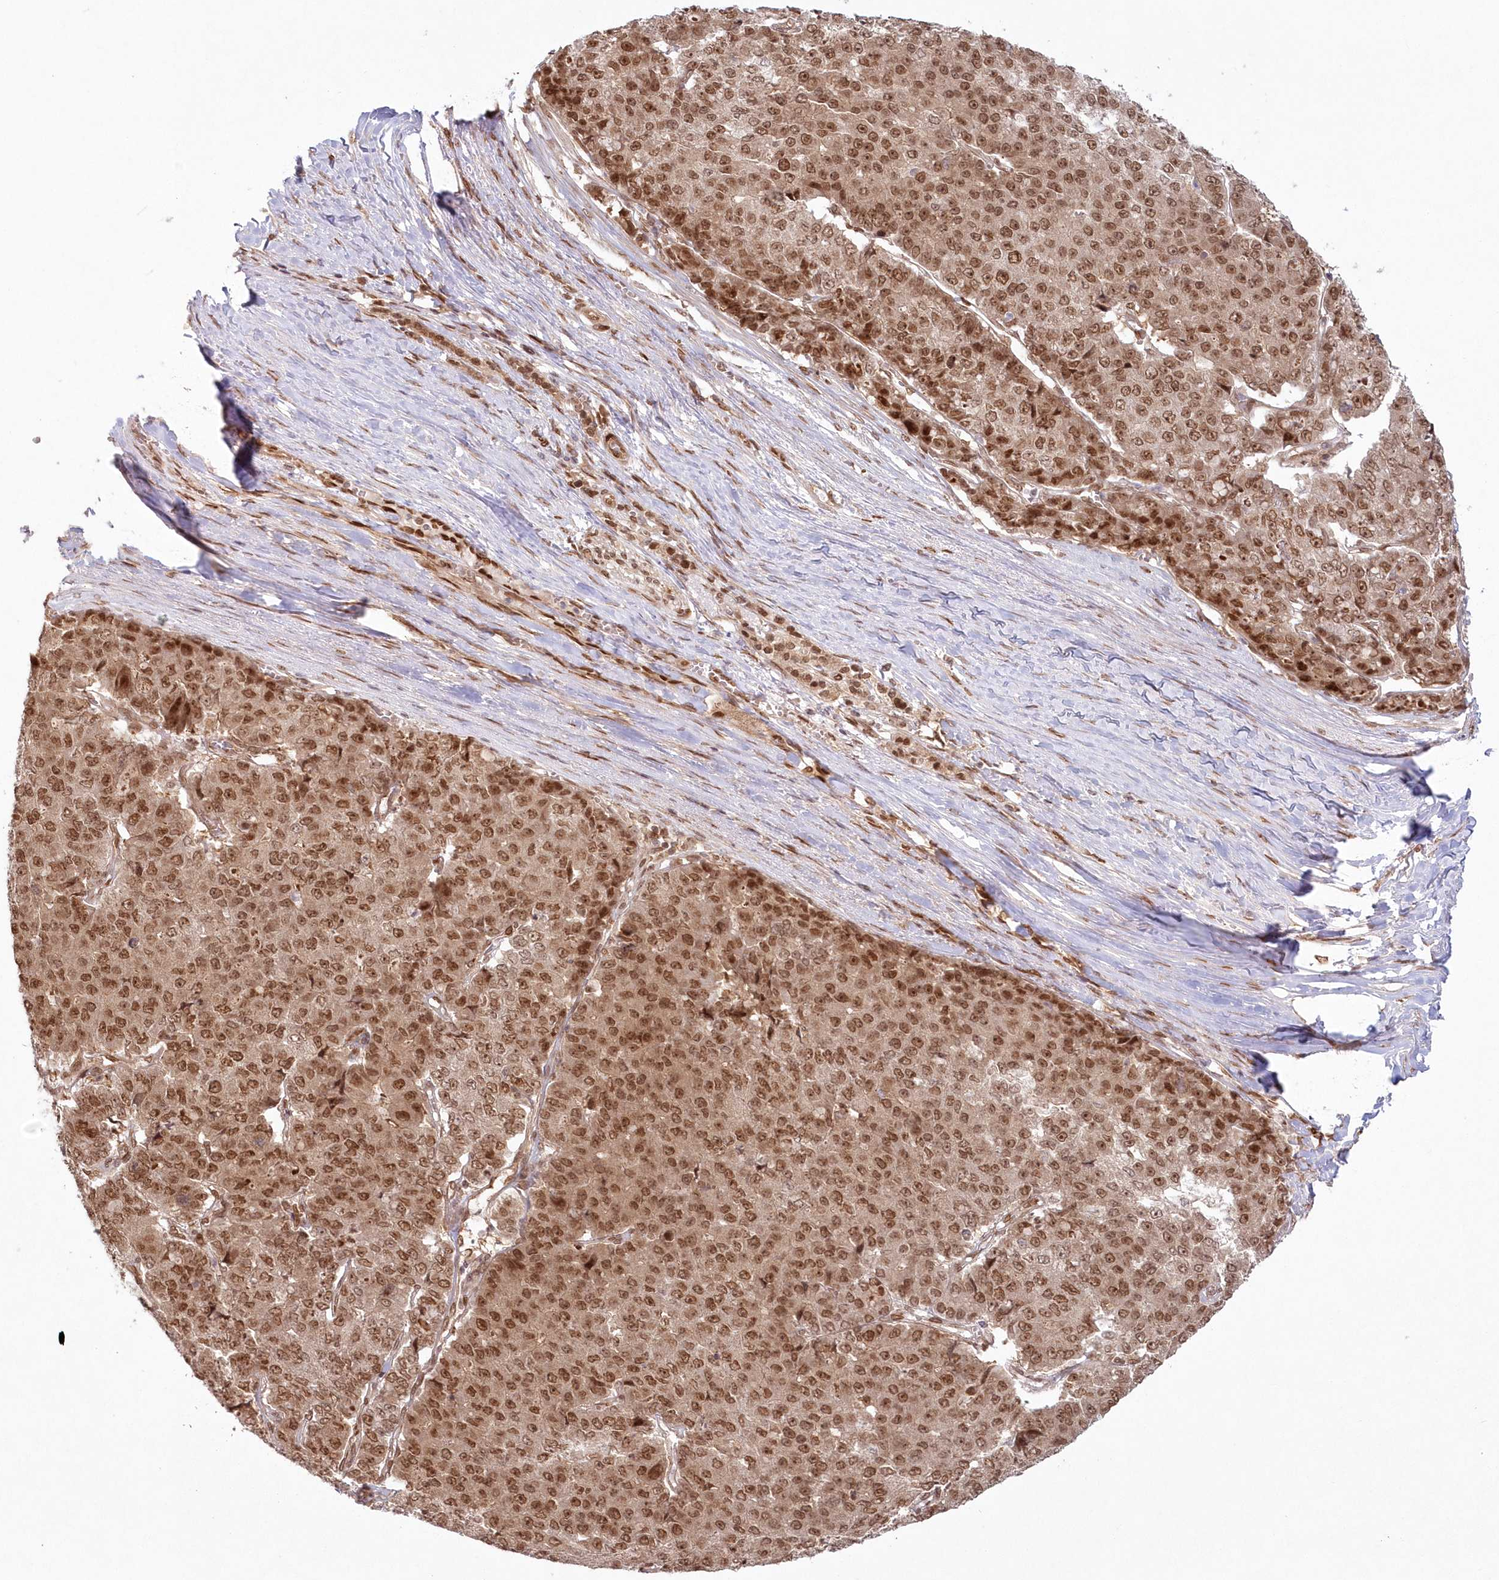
{"staining": {"intensity": "moderate", "quantity": ">75%", "location": "cytoplasmic/membranous,nuclear"}, "tissue": "pancreatic cancer", "cell_type": "Tumor cells", "image_type": "cancer", "snomed": [{"axis": "morphology", "description": "Adenocarcinoma, NOS"}, {"axis": "topography", "description": "Pancreas"}], "caption": "An IHC micrograph of neoplastic tissue is shown. Protein staining in brown shows moderate cytoplasmic/membranous and nuclear positivity in adenocarcinoma (pancreatic) within tumor cells.", "gene": "TOGARAM2", "patient": {"sex": "male", "age": 50}}